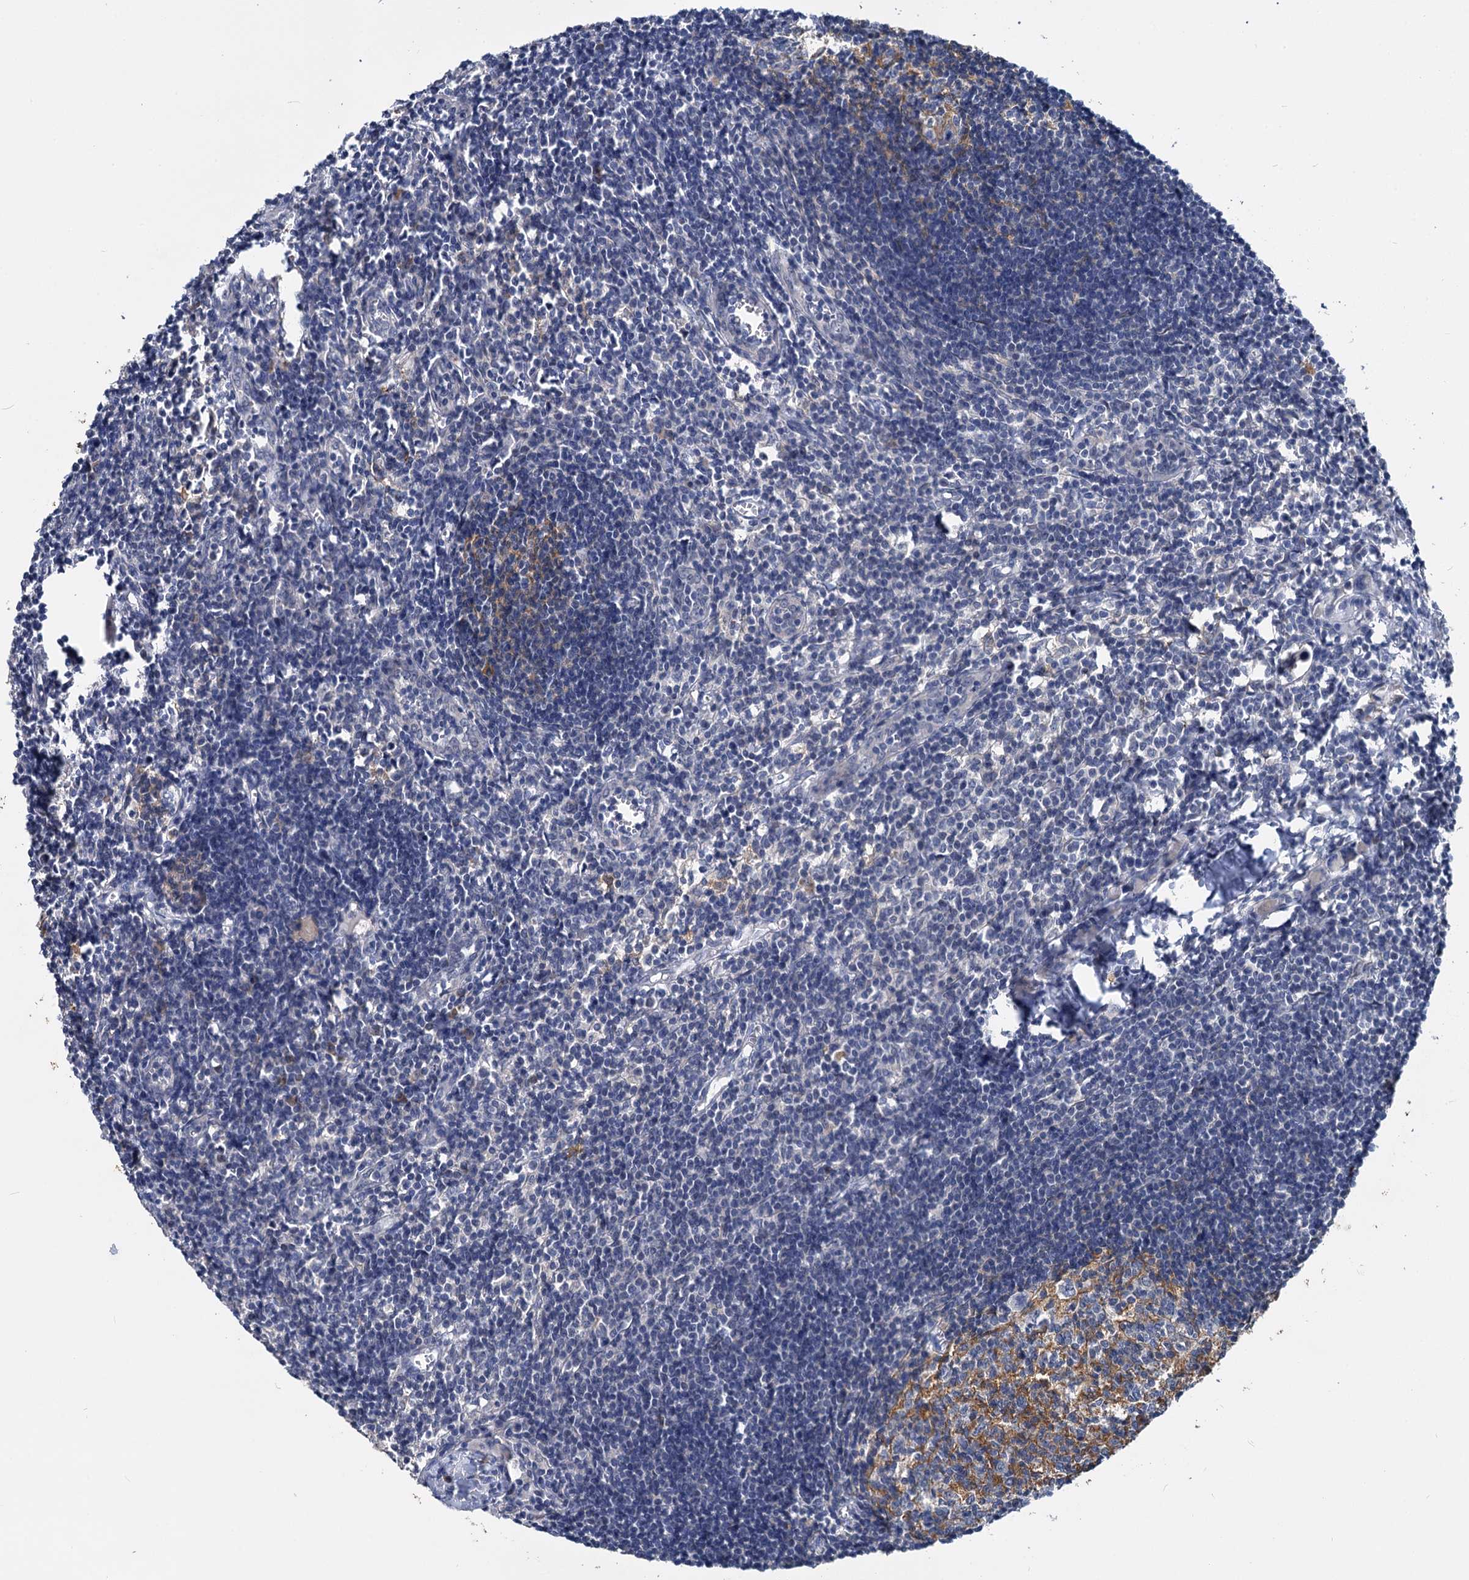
{"staining": {"intensity": "negative", "quantity": "none", "location": "none"}, "tissue": "lymph node", "cell_type": "Germinal center cells", "image_type": "normal", "snomed": [{"axis": "morphology", "description": "Normal tissue, NOS"}, {"axis": "morphology", "description": "Malignant melanoma, Metastatic site"}, {"axis": "topography", "description": "Lymph node"}], "caption": "High power microscopy image of an IHC histopathology image of benign lymph node, revealing no significant staining in germinal center cells.", "gene": "ANKRD42", "patient": {"sex": "male", "age": 41}}